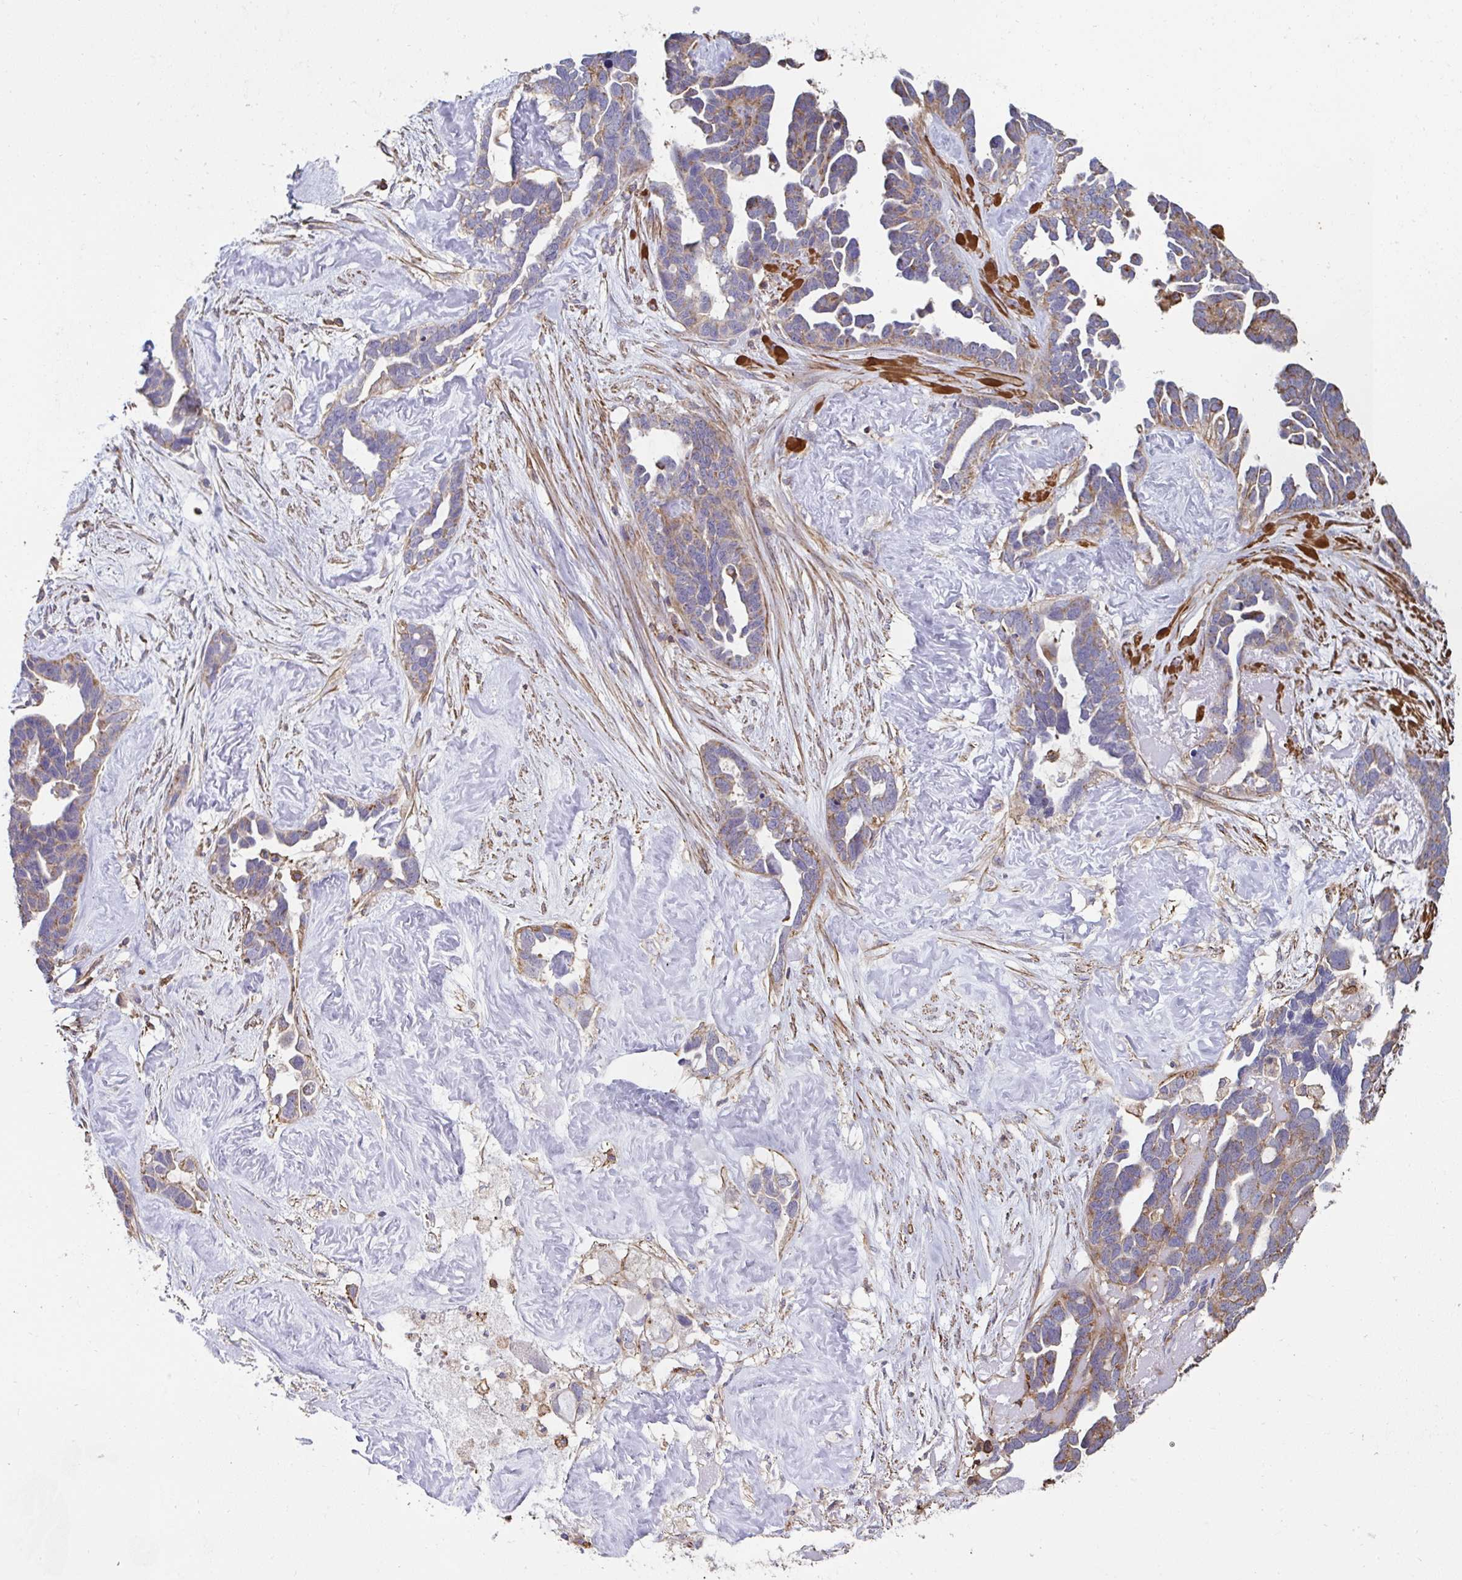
{"staining": {"intensity": "moderate", "quantity": "25%-75%", "location": "cytoplasmic/membranous"}, "tissue": "ovarian cancer", "cell_type": "Tumor cells", "image_type": "cancer", "snomed": [{"axis": "morphology", "description": "Cystadenocarcinoma, serous, NOS"}, {"axis": "topography", "description": "Ovary"}], "caption": "Protein expression analysis of human ovarian serous cystadenocarcinoma reveals moderate cytoplasmic/membranous staining in about 25%-75% of tumor cells. (Stains: DAB in brown, nuclei in blue, Microscopy: brightfield microscopy at high magnification).", "gene": "DZANK1", "patient": {"sex": "female", "age": 54}}